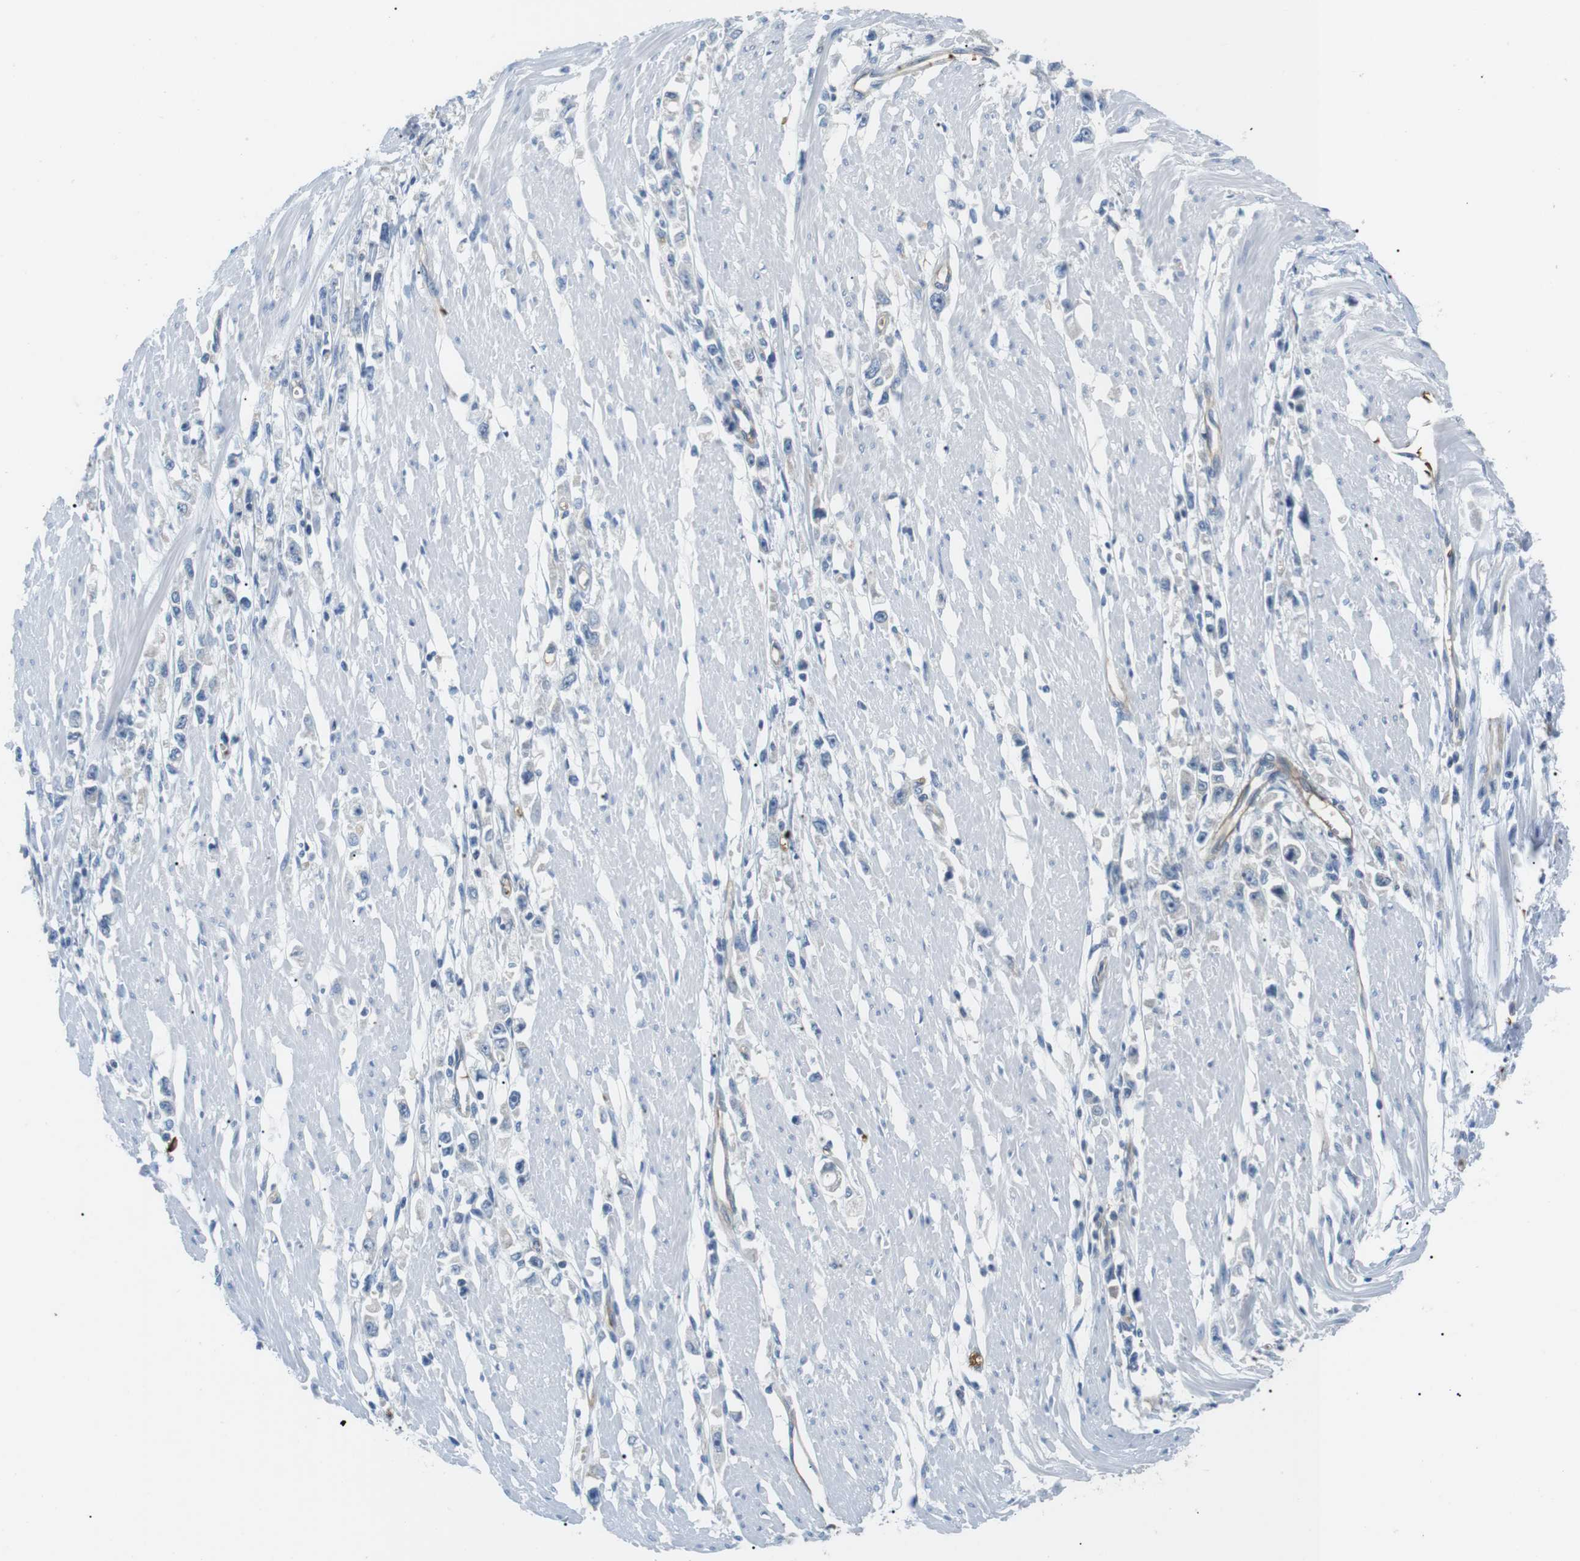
{"staining": {"intensity": "negative", "quantity": "none", "location": "none"}, "tissue": "stomach cancer", "cell_type": "Tumor cells", "image_type": "cancer", "snomed": [{"axis": "morphology", "description": "Adenocarcinoma, NOS"}, {"axis": "topography", "description": "Stomach"}], "caption": "An IHC micrograph of adenocarcinoma (stomach) is shown. There is no staining in tumor cells of adenocarcinoma (stomach). Nuclei are stained in blue.", "gene": "ADCY10", "patient": {"sex": "female", "age": 59}}